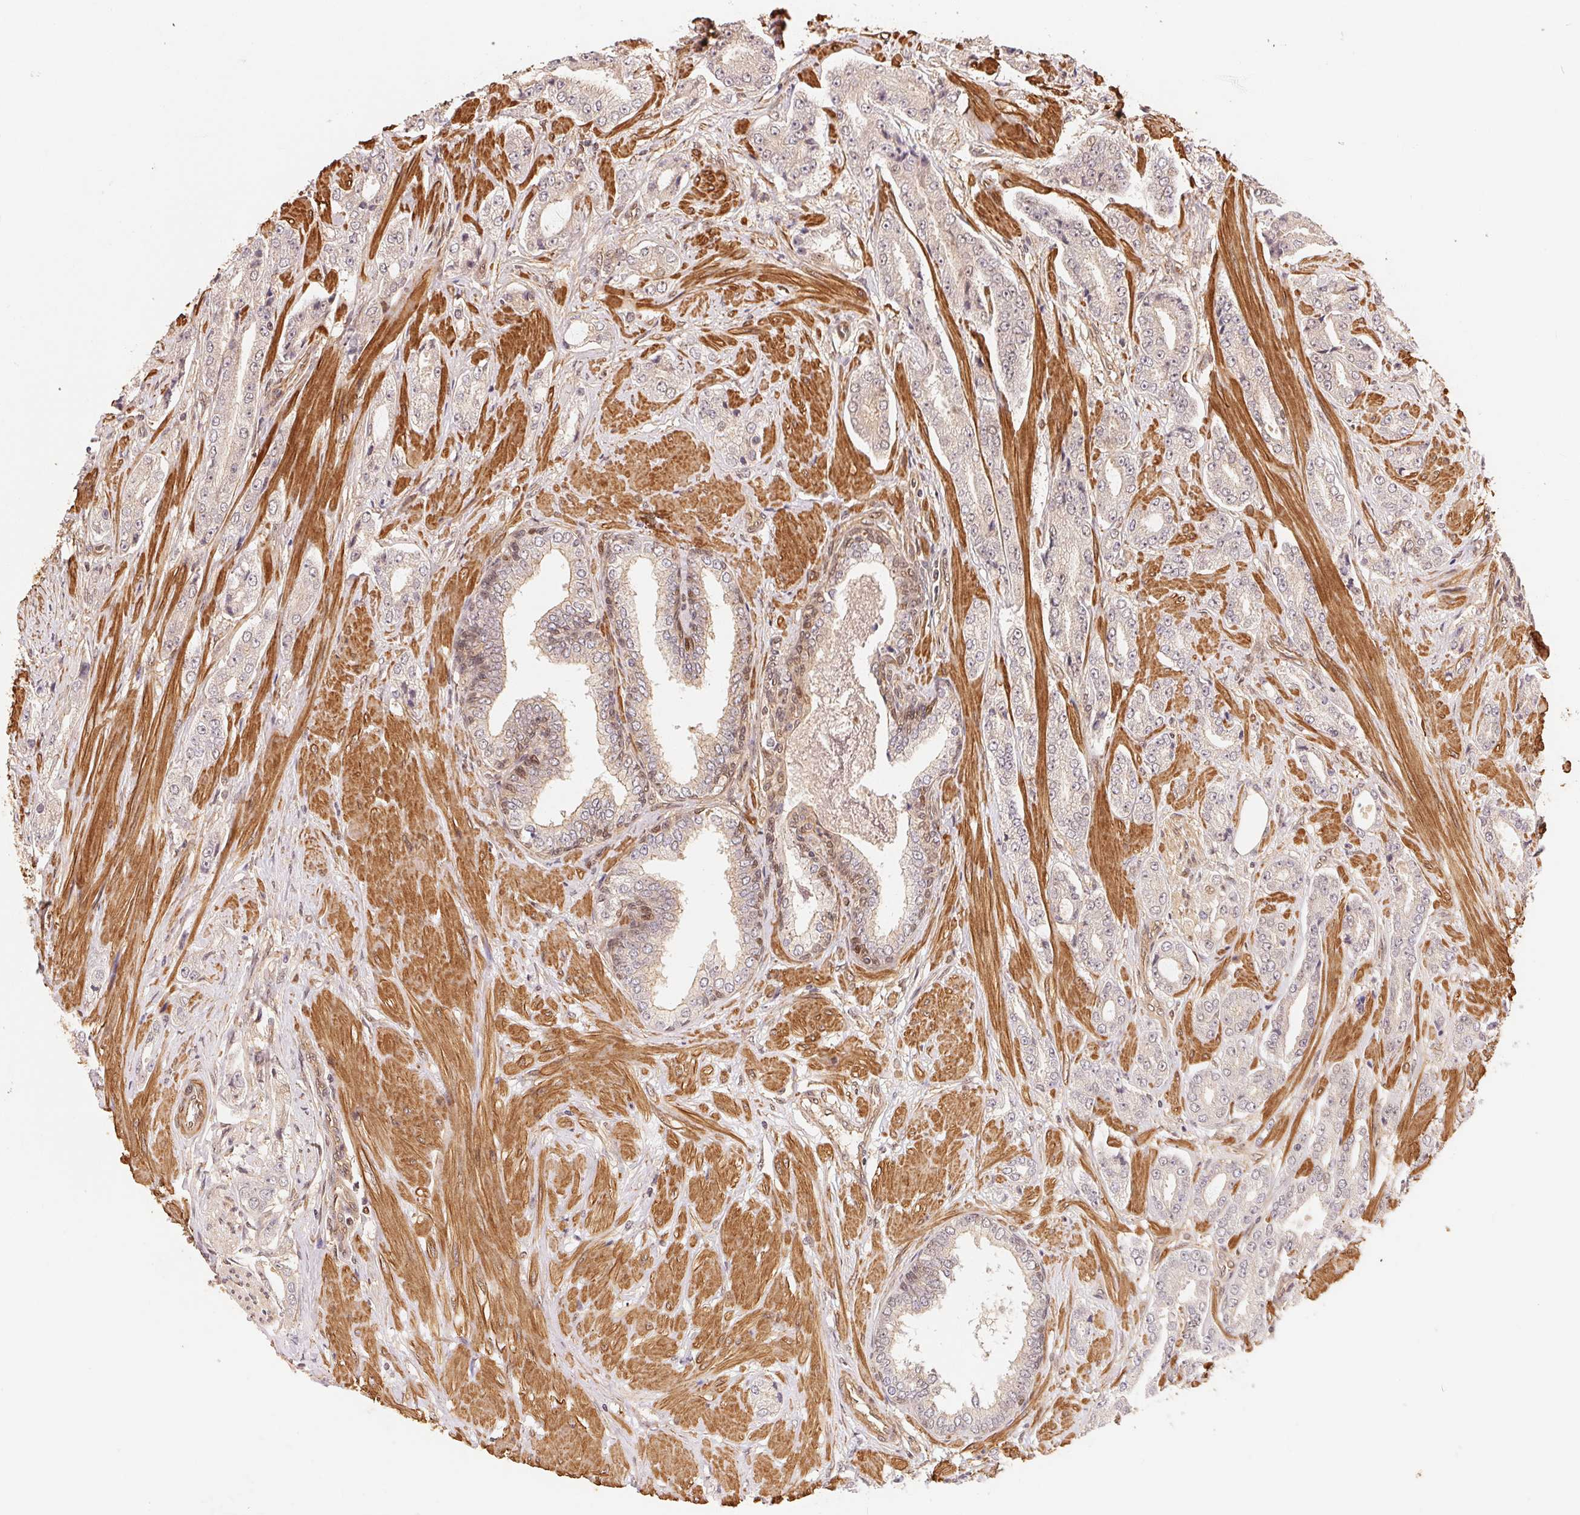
{"staining": {"intensity": "negative", "quantity": "none", "location": "none"}, "tissue": "prostate cancer", "cell_type": "Tumor cells", "image_type": "cancer", "snomed": [{"axis": "morphology", "description": "Adenocarcinoma, Low grade"}, {"axis": "topography", "description": "Prostate"}], "caption": "Human prostate cancer stained for a protein using IHC reveals no staining in tumor cells.", "gene": "TNIP2", "patient": {"sex": "male", "age": 55}}